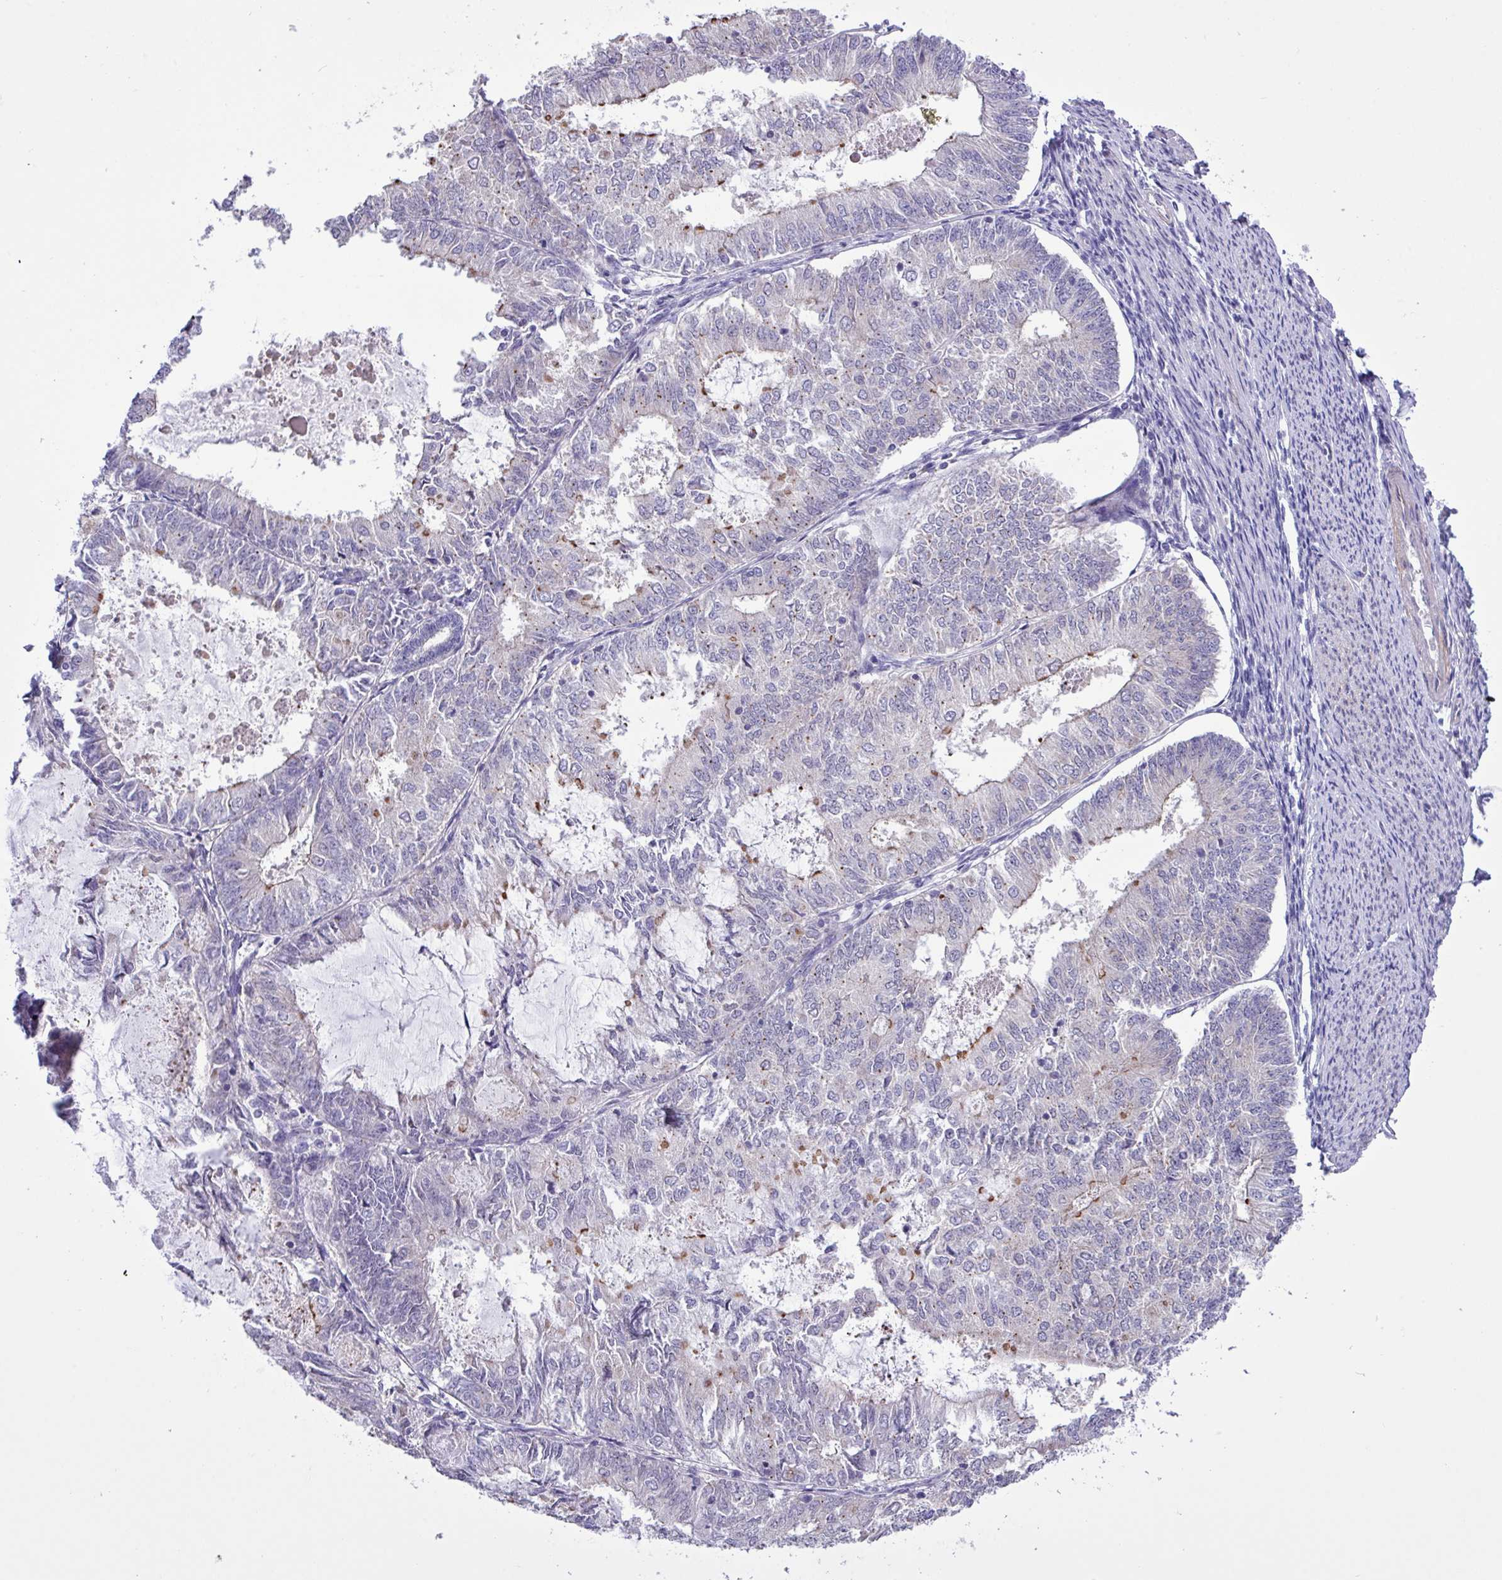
{"staining": {"intensity": "moderate", "quantity": "<25%", "location": "cytoplasmic/membranous"}, "tissue": "endometrial cancer", "cell_type": "Tumor cells", "image_type": "cancer", "snomed": [{"axis": "morphology", "description": "Adenocarcinoma, NOS"}, {"axis": "topography", "description": "Endometrium"}], "caption": "Immunohistochemical staining of endometrial cancer exhibits low levels of moderate cytoplasmic/membranous expression in approximately <25% of tumor cells.", "gene": "SPINK8", "patient": {"sex": "female", "age": 57}}